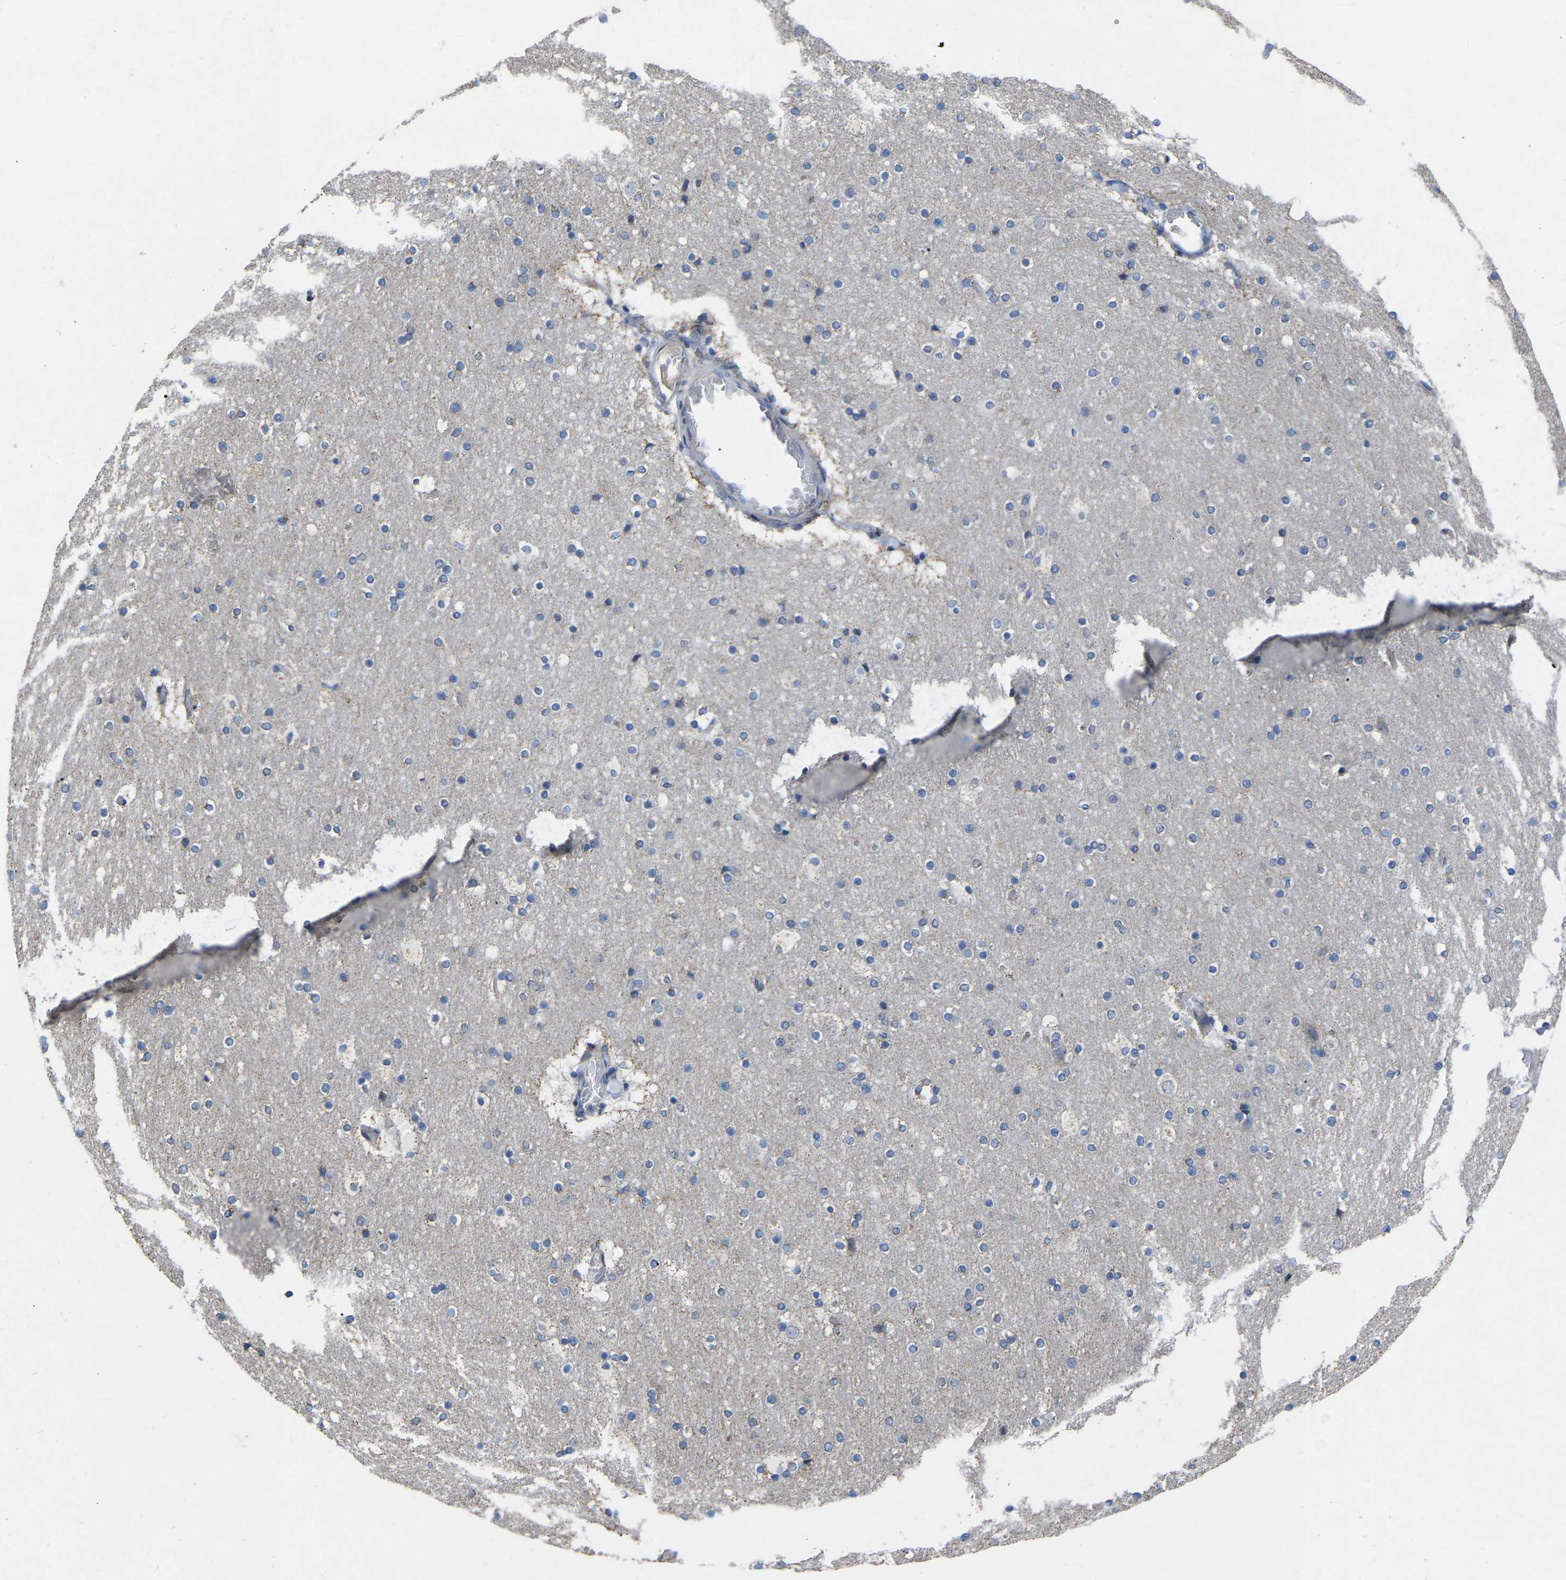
{"staining": {"intensity": "negative", "quantity": "none", "location": "none"}, "tissue": "cerebral cortex", "cell_type": "Endothelial cells", "image_type": "normal", "snomed": [{"axis": "morphology", "description": "Normal tissue, NOS"}, {"axis": "topography", "description": "Cerebral cortex"}], "caption": "Protein analysis of benign cerebral cortex displays no significant expression in endothelial cells.", "gene": "BCL10", "patient": {"sex": "male", "age": 57}}